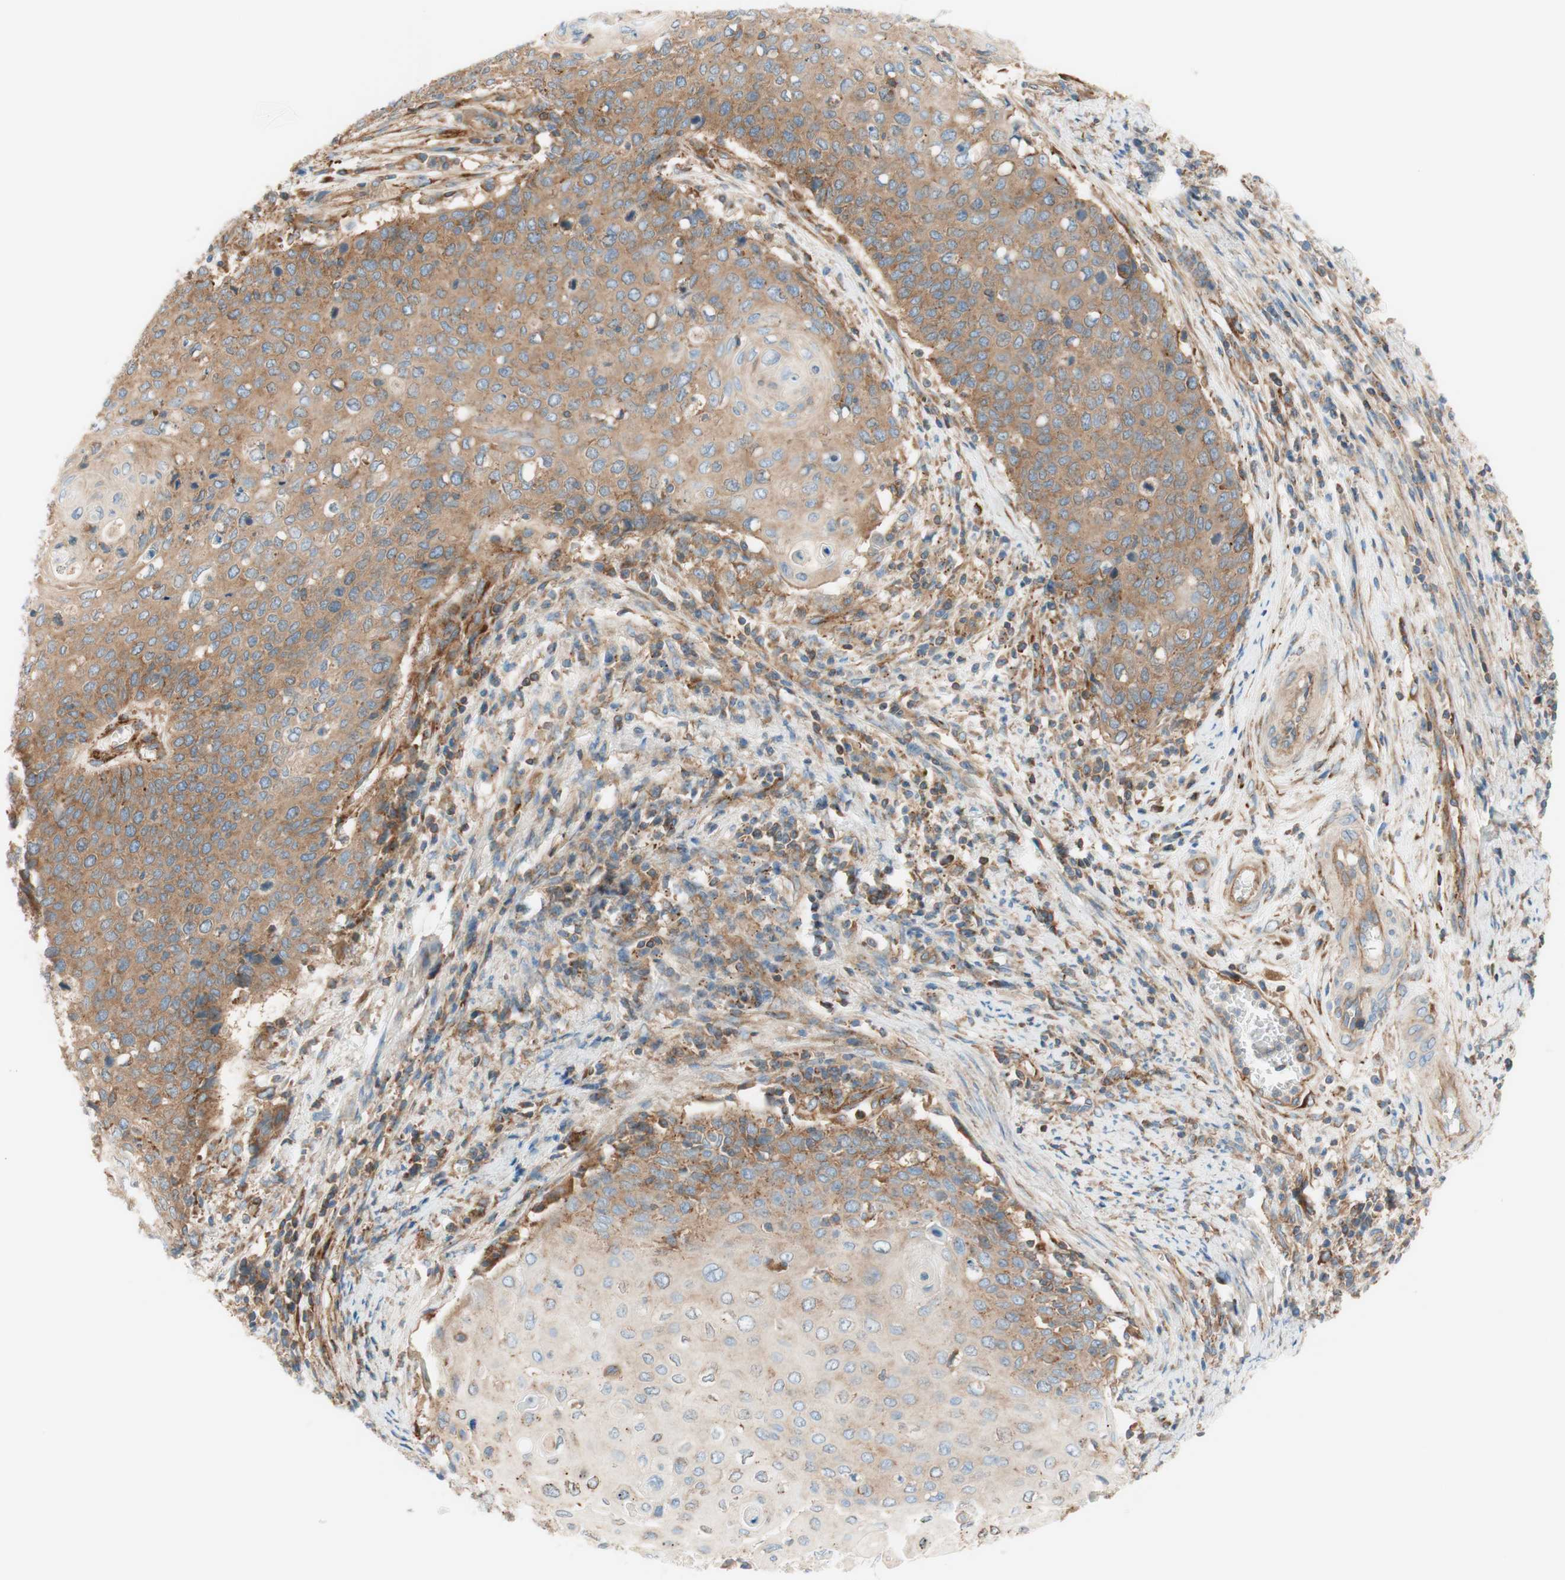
{"staining": {"intensity": "moderate", "quantity": "25%-75%", "location": "cytoplasmic/membranous"}, "tissue": "cervical cancer", "cell_type": "Tumor cells", "image_type": "cancer", "snomed": [{"axis": "morphology", "description": "Squamous cell carcinoma, NOS"}, {"axis": "topography", "description": "Cervix"}], "caption": "The photomicrograph demonstrates immunohistochemical staining of cervical squamous cell carcinoma. There is moderate cytoplasmic/membranous positivity is appreciated in about 25%-75% of tumor cells.", "gene": "VPS26A", "patient": {"sex": "female", "age": 39}}